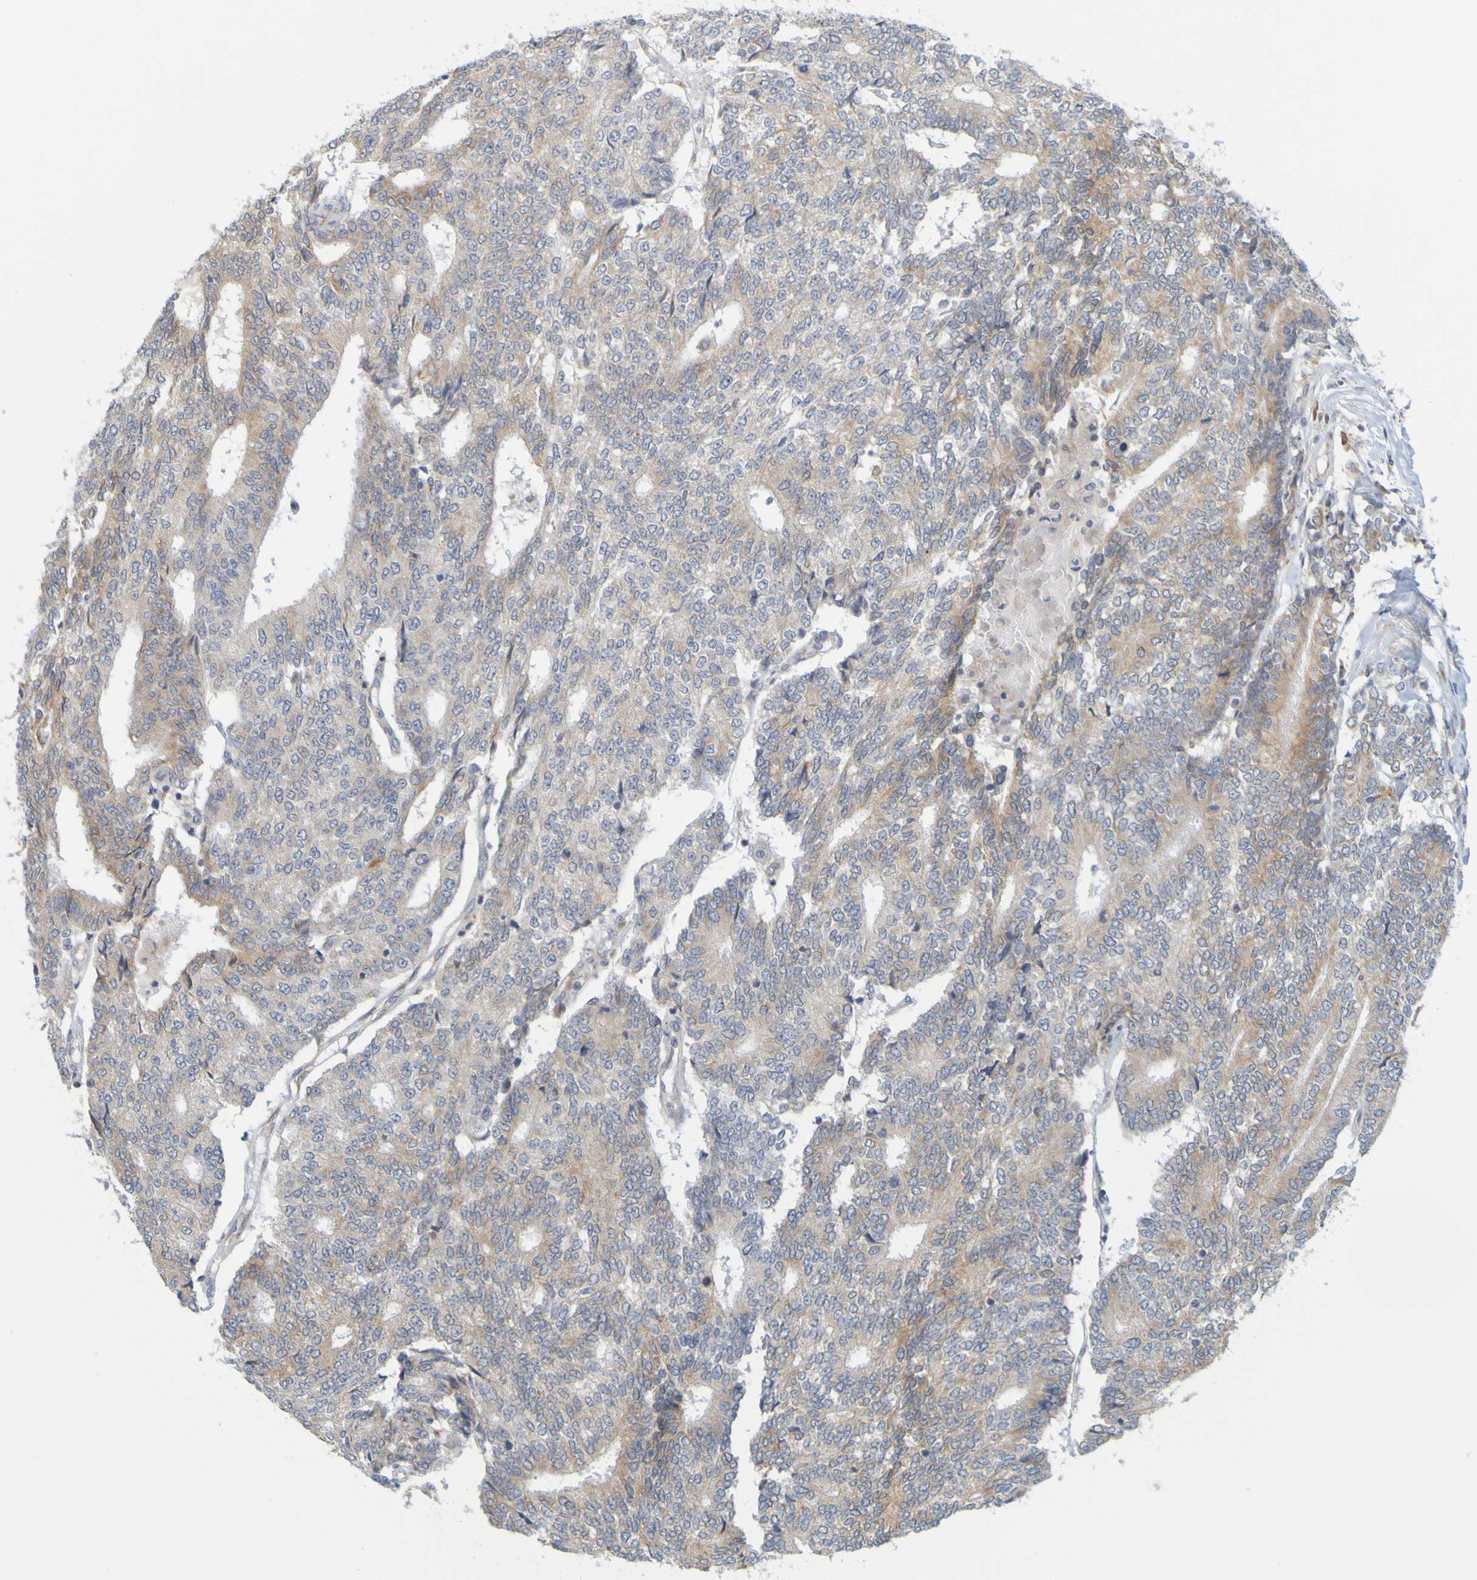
{"staining": {"intensity": "moderate", "quantity": "25%-75%", "location": "cytoplasmic/membranous"}, "tissue": "prostate cancer", "cell_type": "Tumor cells", "image_type": "cancer", "snomed": [{"axis": "morphology", "description": "Normal tissue, NOS"}, {"axis": "morphology", "description": "Adenocarcinoma, High grade"}, {"axis": "topography", "description": "Prostate"}, {"axis": "topography", "description": "Seminal veicle"}], "caption": "Brown immunohistochemical staining in prostate cancer reveals moderate cytoplasmic/membranous expression in approximately 25%-75% of tumor cells.", "gene": "MOGS", "patient": {"sex": "male", "age": 55}}